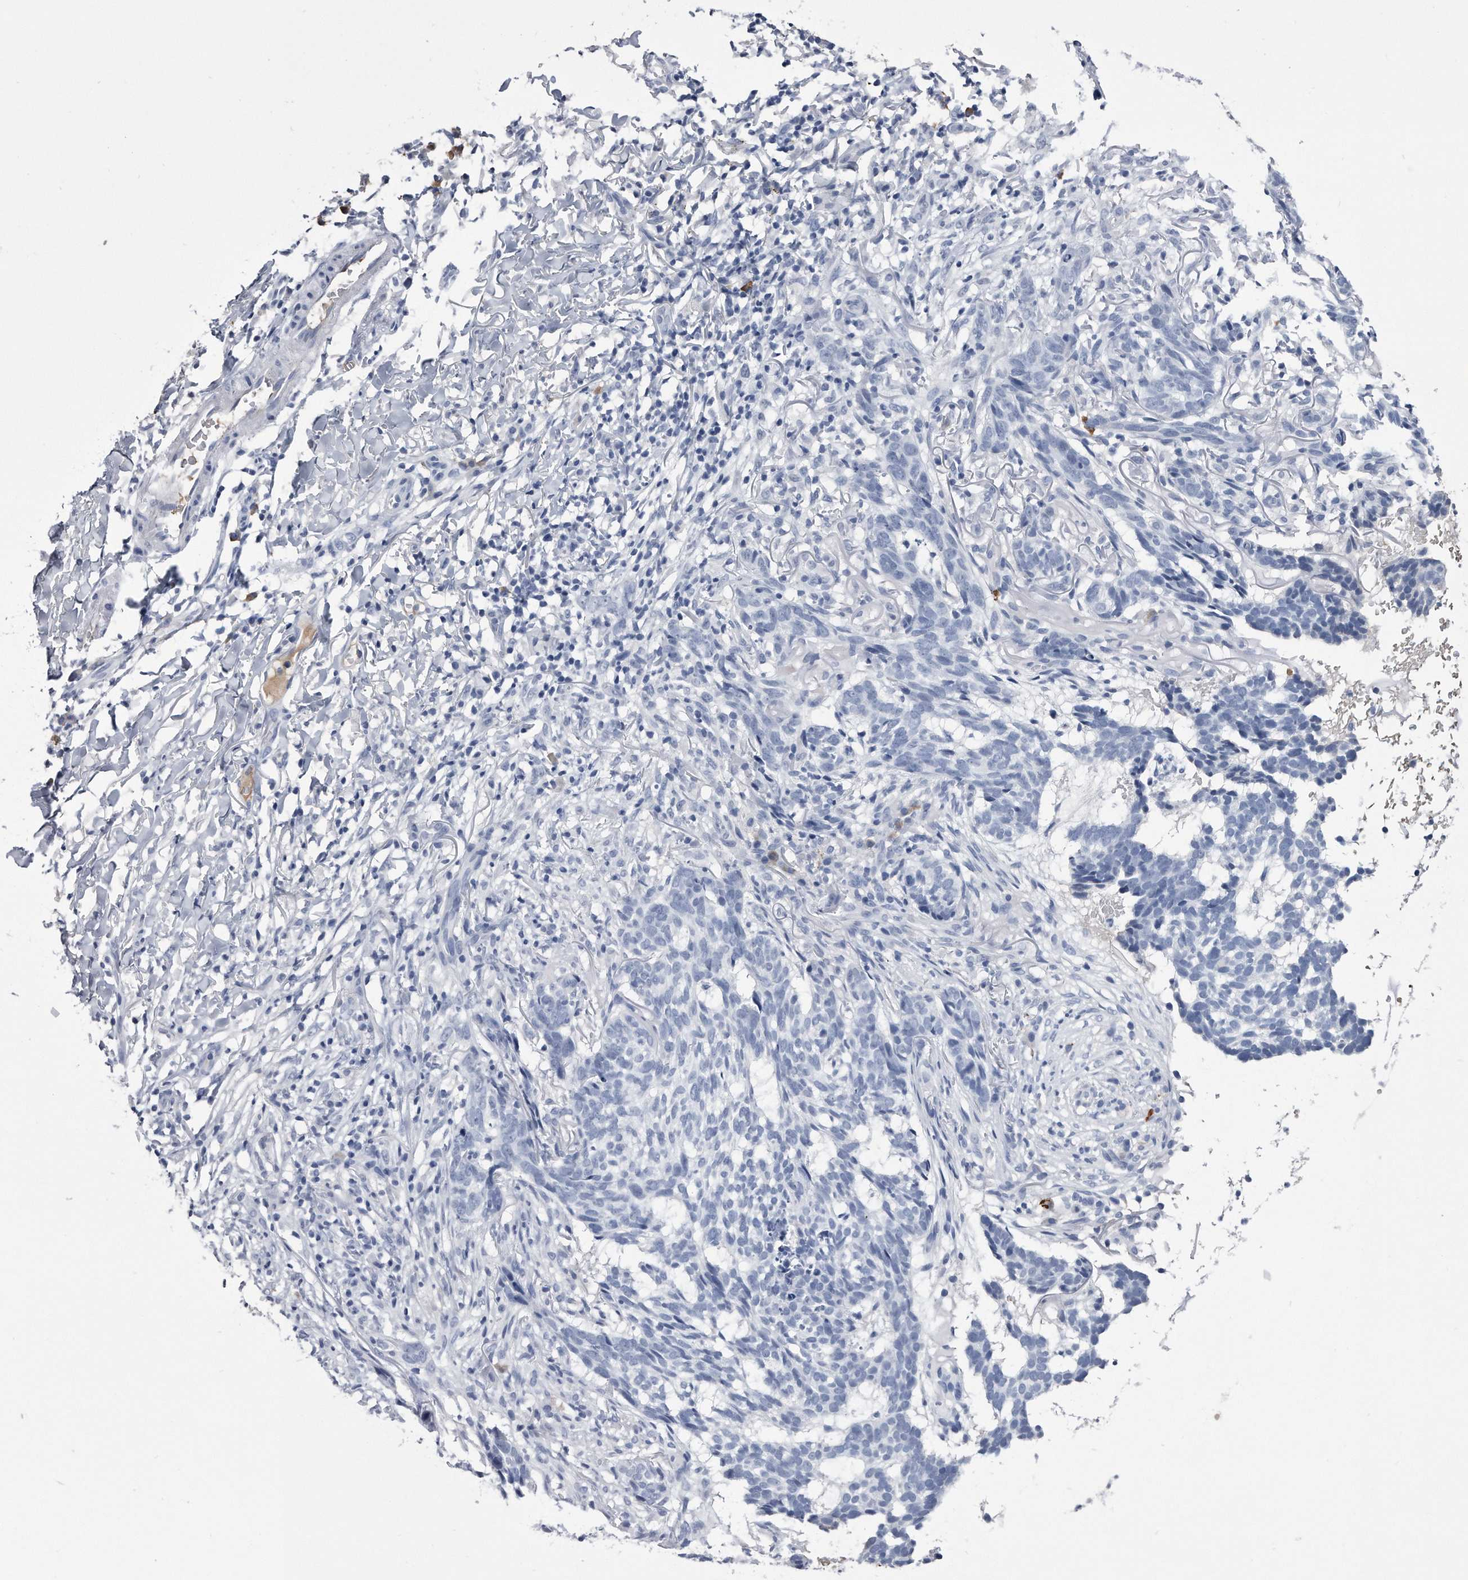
{"staining": {"intensity": "negative", "quantity": "none", "location": "none"}, "tissue": "skin cancer", "cell_type": "Tumor cells", "image_type": "cancer", "snomed": [{"axis": "morphology", "description": "Basal cell carcinoma"}, {"axis": "topography", "description": "Skin"}], "caption": "Immunohistochemistry histopathology image of neoplastic tissue: skin cancer (basal cell carcinoma) stained with DAB (3,3'-diaminobenzidine) shows no significant protein expression in tumor cells.", "gene": "KCTD8", "patient": {"sex": "male", "age": 85}}